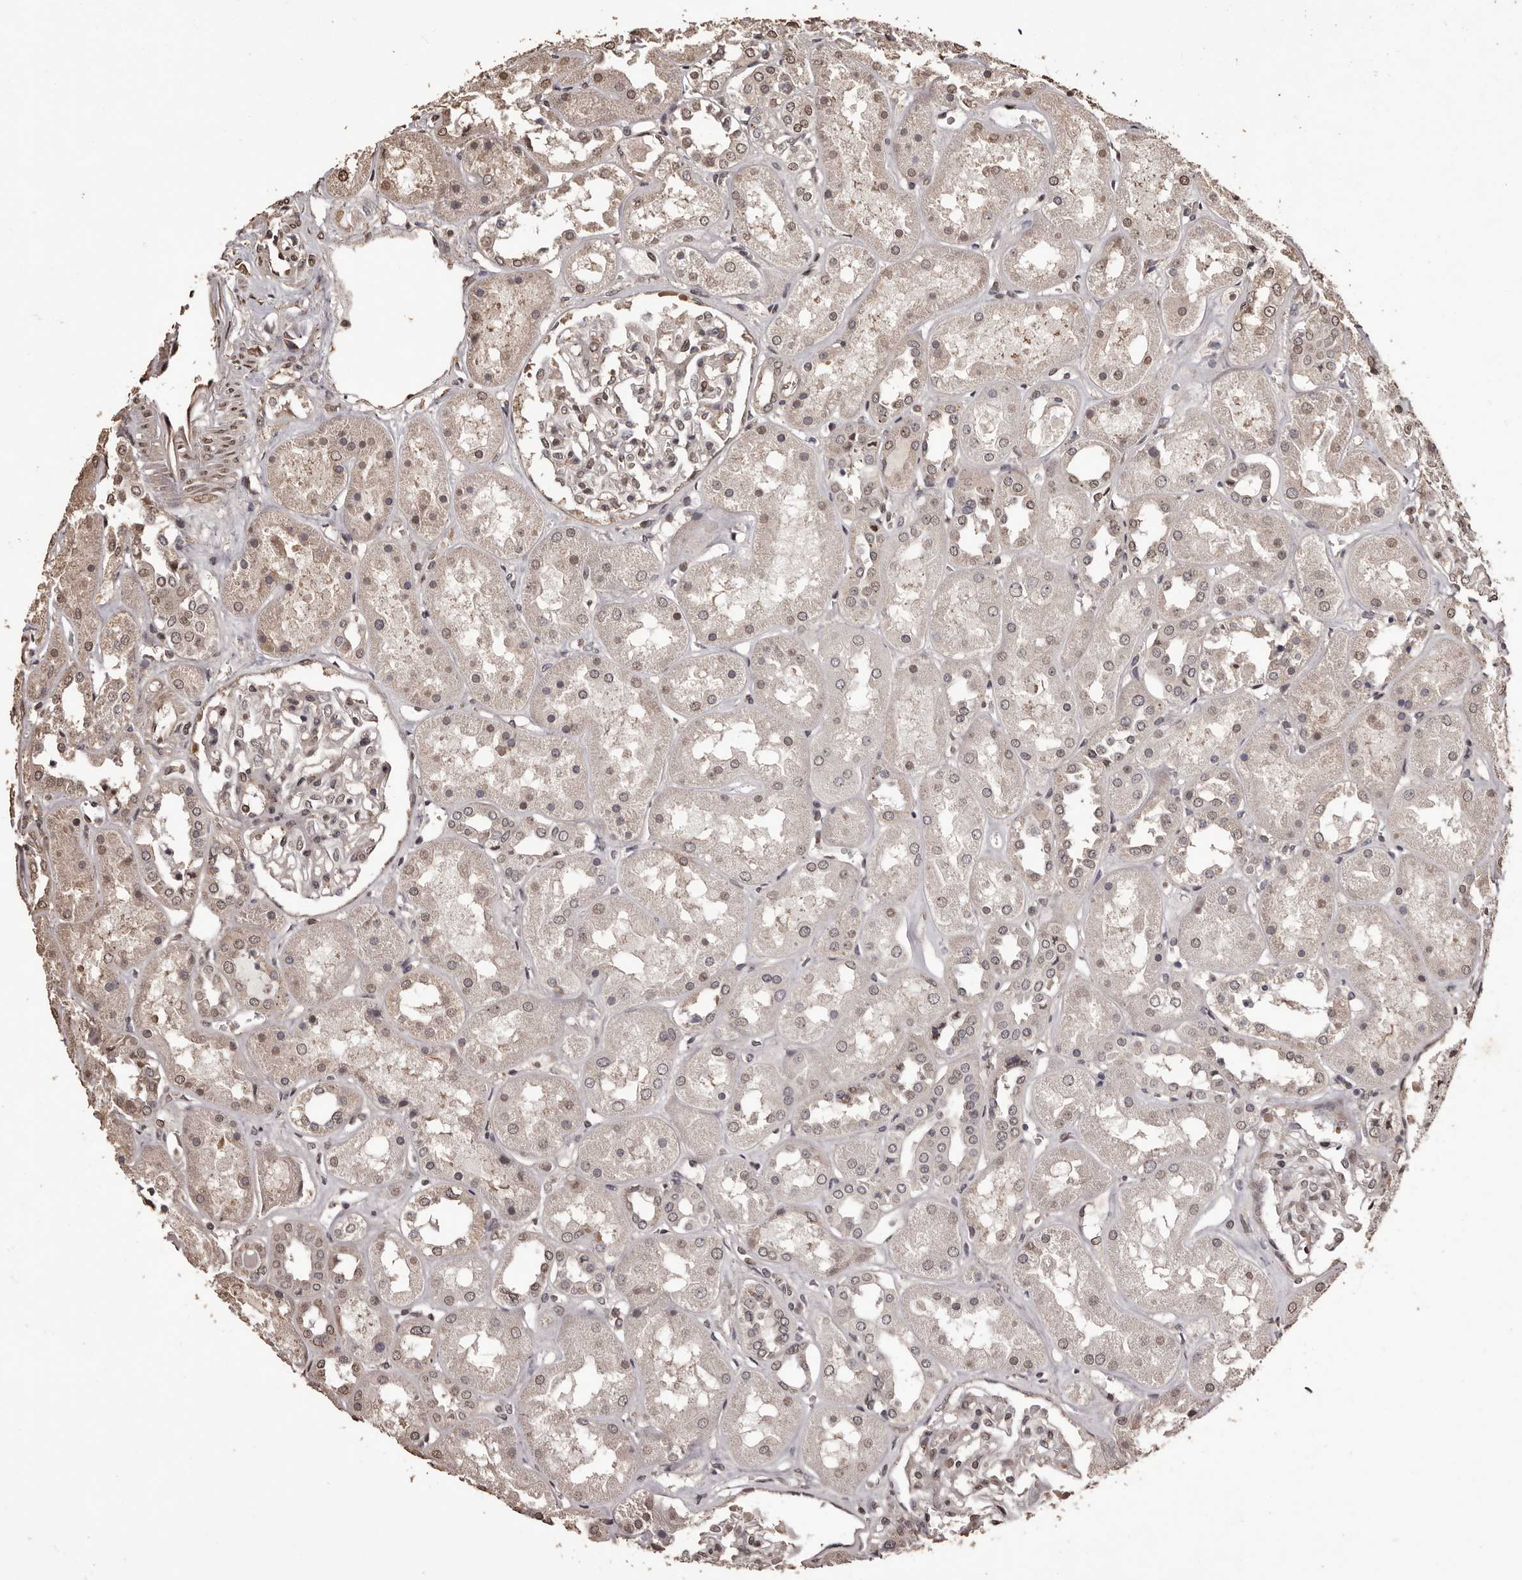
{"staining": {"intensity": "moderate", "quantity": "25%-75%", "location": "nuclear"}, "tissue": "kidney", "cell_type": "Cells in glomeruli", "image_type": "normal", "snomed": [{"axis": "morphology", "description": "Normal tissue, NOS"}, {"axis": "topography", "description": "Kidney"}], "caption": "DAB immunohistochemical staining of benign human kidney shows moderate nuclear protein positivity in about 25%-75% of cells in glomeruli.", "gene": "NAV1", "patient": {"sex": "male", "age": 70}}